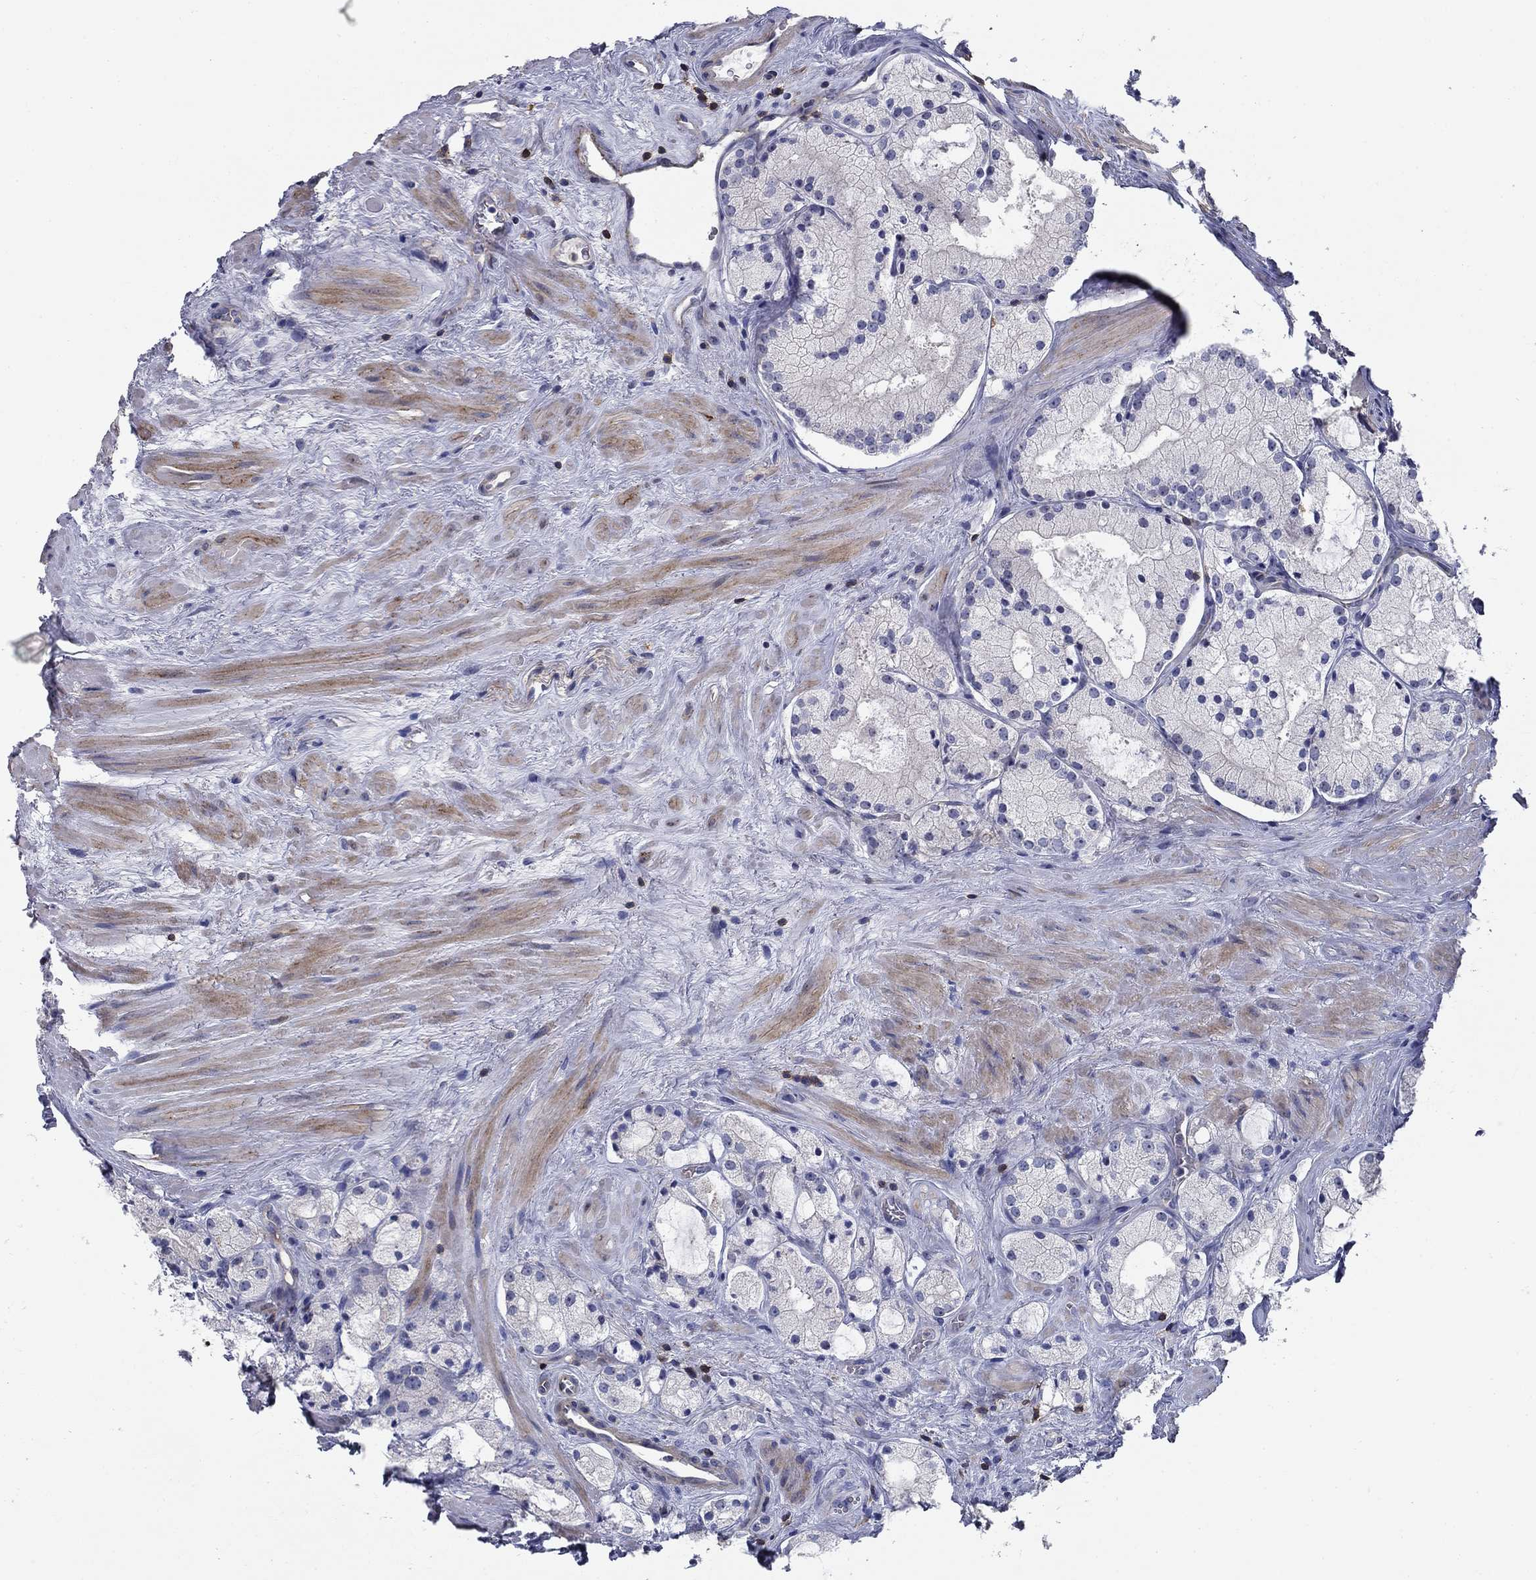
{"staining": {"intensity": "negative", "quantity": "none", "location": "none"}, "tissue": "prostate cancer", "cell_type": "Tumor cells", "image_type": "cancer", "snomed": [{"axis": "morphology", "description": "Adenocarcinoma, NOS"}, {"axis": "morphology", "description": "Adenocarcinoma, High grade"}, {"axis": "topography", "description": "Prostate"}], "caption": "Tumor cells show no significant staining in prostate cancer (high-grade adenocarcinoma).", "gene": "SIT1", "patient": {"sex": "male", "age": 64}}